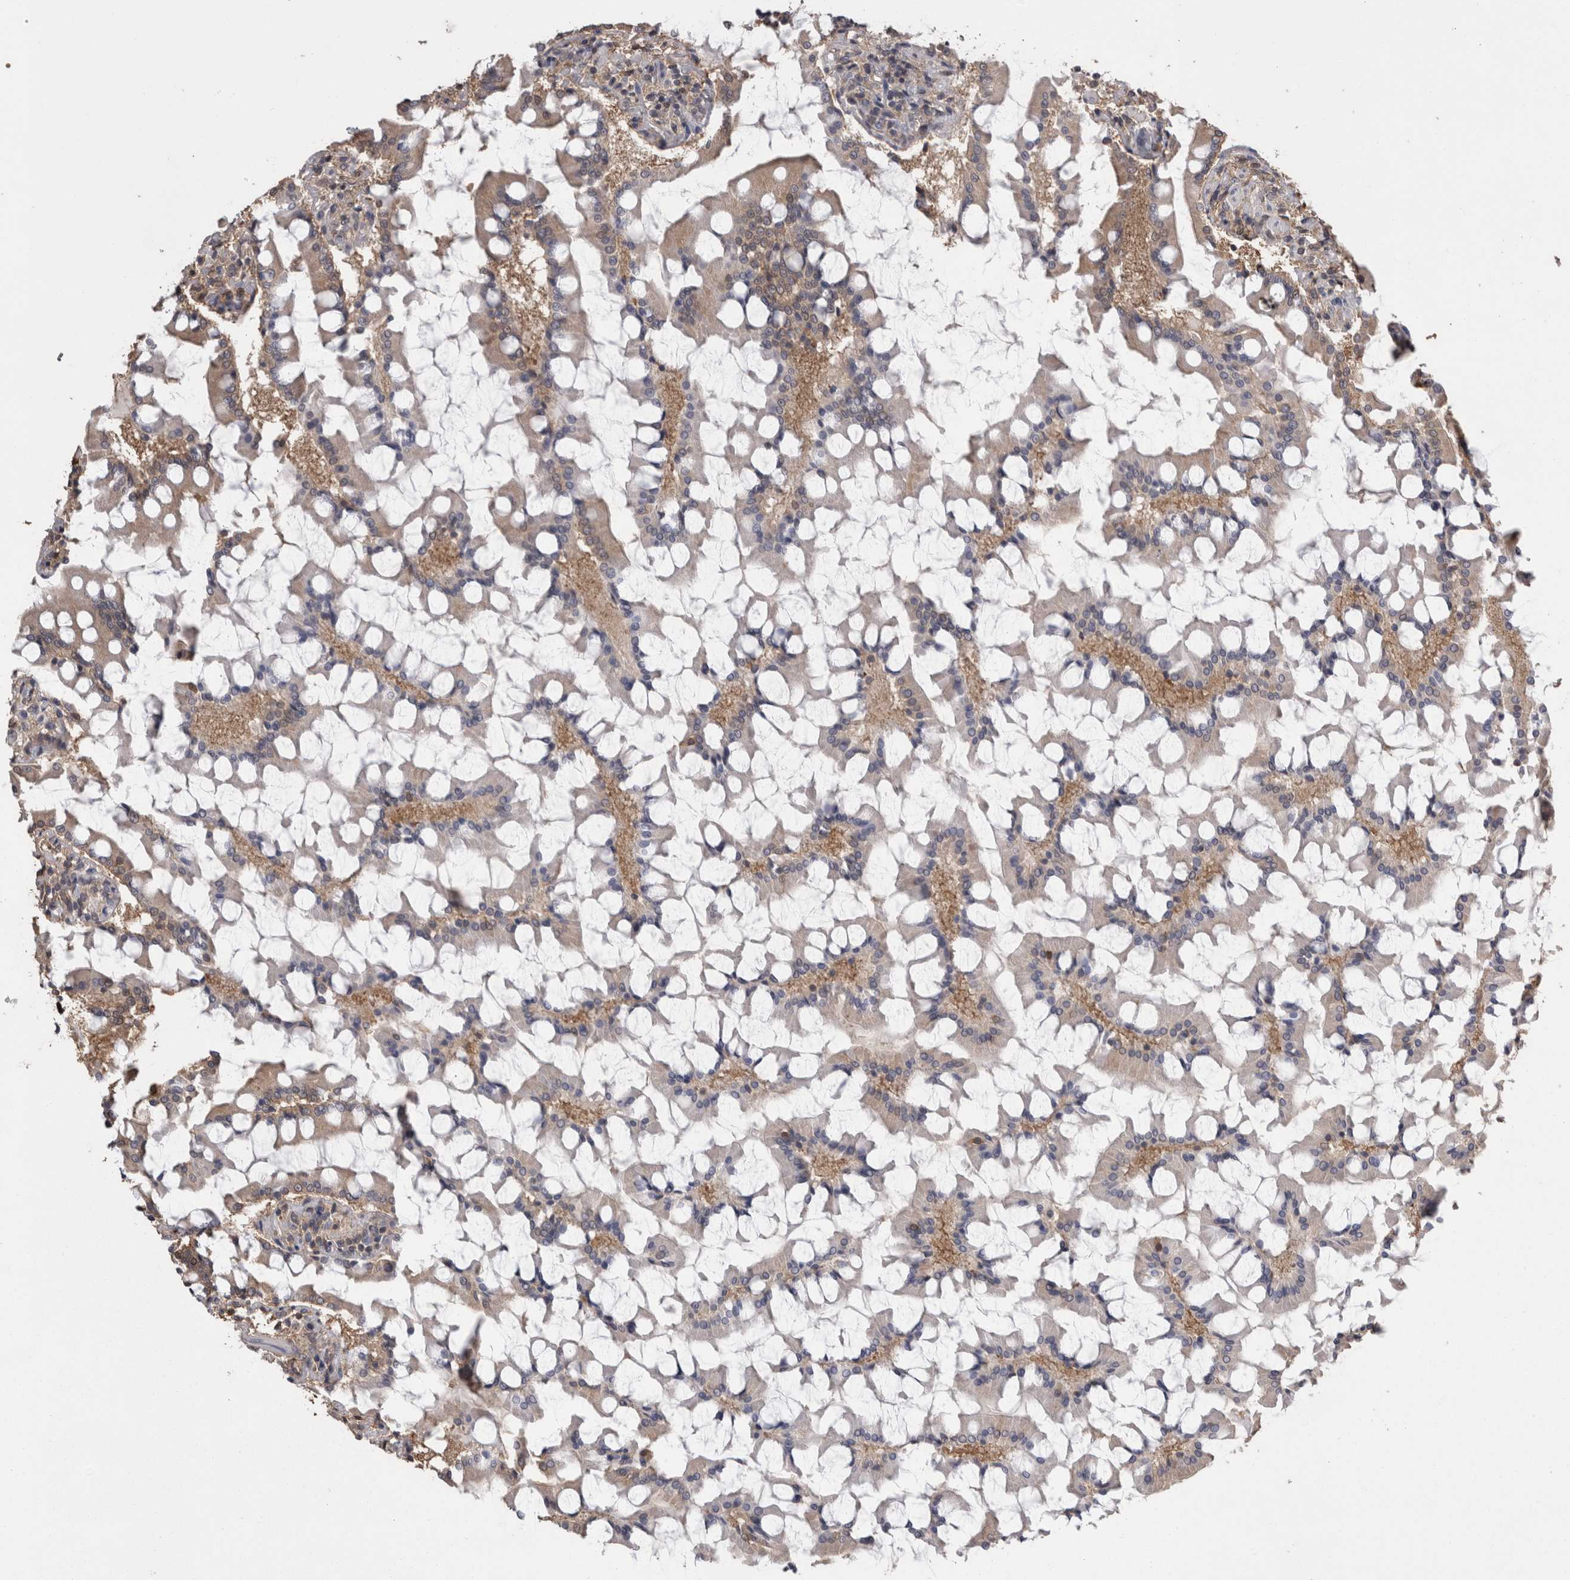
{"staining": {"intensity": "moderate", "quantity": ">75%", "location": "cytoplasmic/membranous"}, "tissue": "small intestine", "cell_type": "Glandular cells", "image_type": "normal", "snomed": [{"axis": "morphology", "description": "Normal tissue, NOS"}, {"axis": "topography", "description": "Small intestine"}], "caption": "Moderate cytoplasmic/membranous protein positivity is seen in approximately >75% of glandular cells in small intestine.", "gene": "DDX6", "patient": {"sex": "male", "age": 41}}